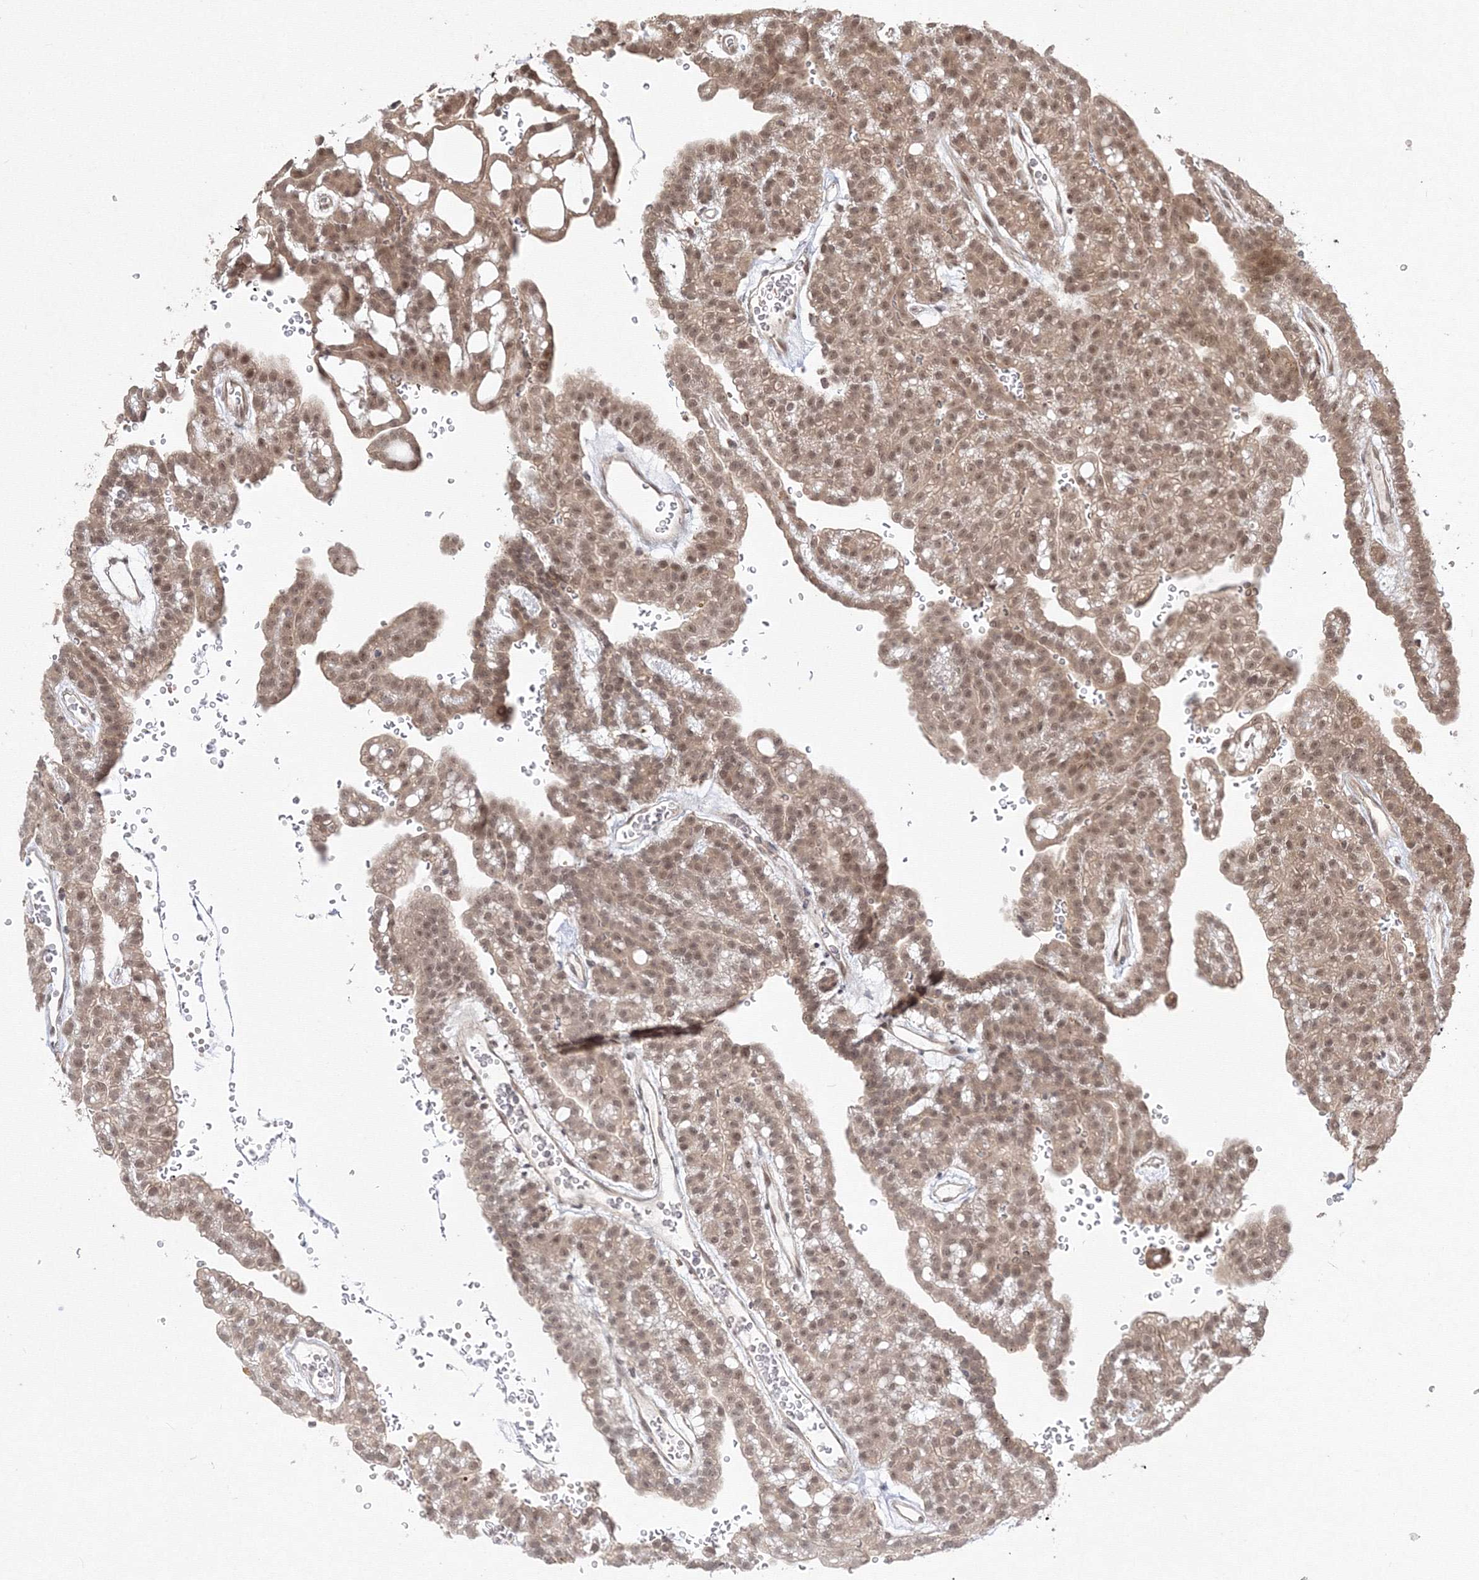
{"staining": {"intensity": "moderate", "quantity": ">75%", "location": "cytoplasmic/membranous,nuclear"}, "tissue": "renal cancer", "cell_type": "Tumor cells", "image_type": "cancer", "snomed": [{"axis": "morphology", "description": "Adenocarcinoma, NOS"}, {"axis": "topography", "description": "Kidney"}], "caption": "This image exhibits renal cancer stained with immunohistochemistry to label a protein in brown. The cytoplasmic/membranous and nuclear of tumor cells show moderate positivity for the protein. Nuclei are counter-stained blue.", "gene": "COPS4", "patient": {"sex": "male", "age": 63}}